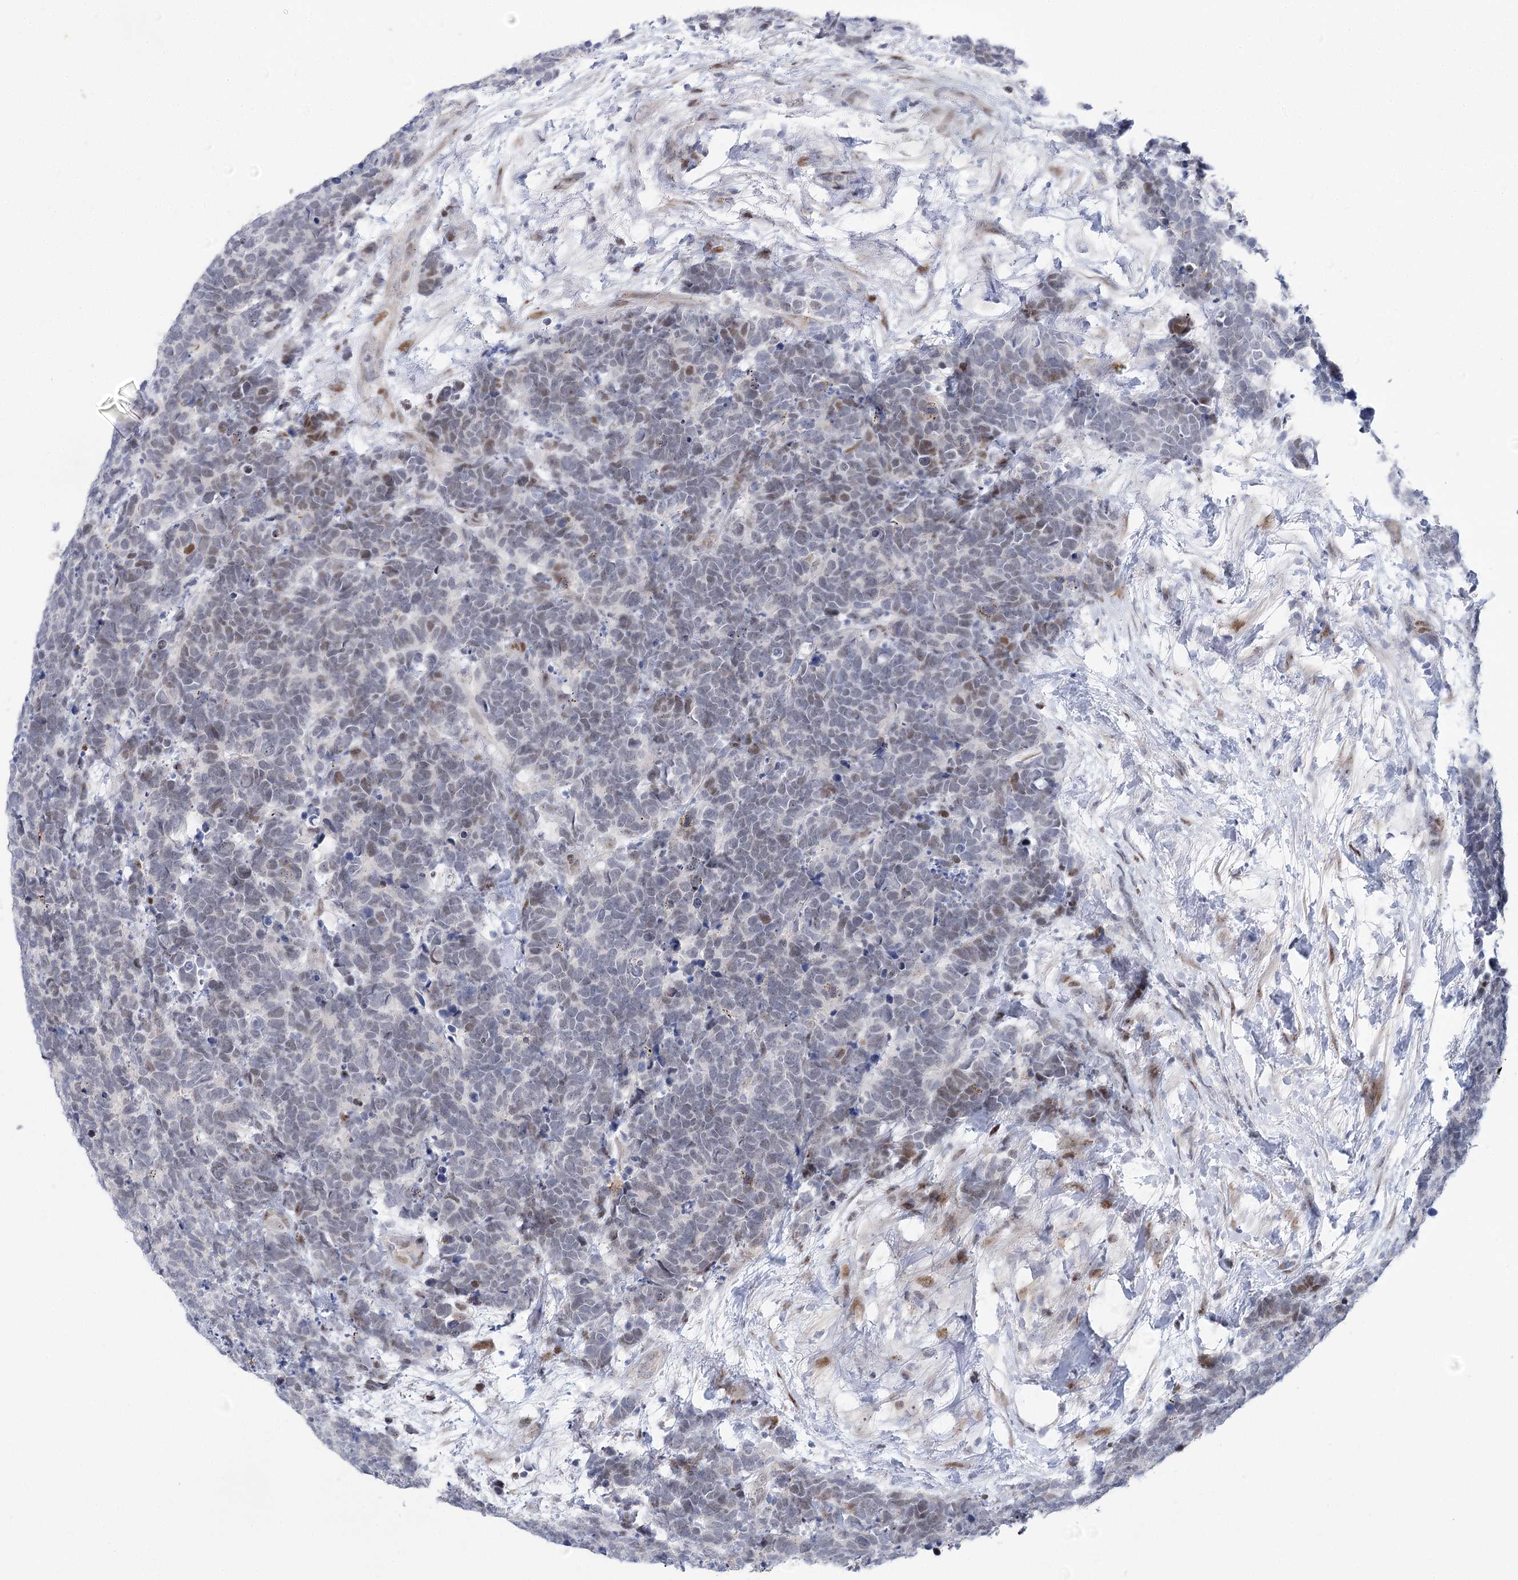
{"staining": {"intensity": "weak", "quantity": "<25%", "location": "nuclear"}, "tissue": "carcinoid", "cell_type": "Tumor cells", "image_type": "cancer", "snomed": [{"axis": "morphology", "description": "Carcinoma, NOS"}, {"axis": "morphology", "description": "Carcinoid, malignant, NOS"}, {"axis": "topography", "description": "Urinary bladder"}], "caption": "This is a image of IHC staining of carcinoid, which shows no positivity in tumor cells.", "gene": "CAMTA1", "patient": {"sex": "male", "age": 57}}